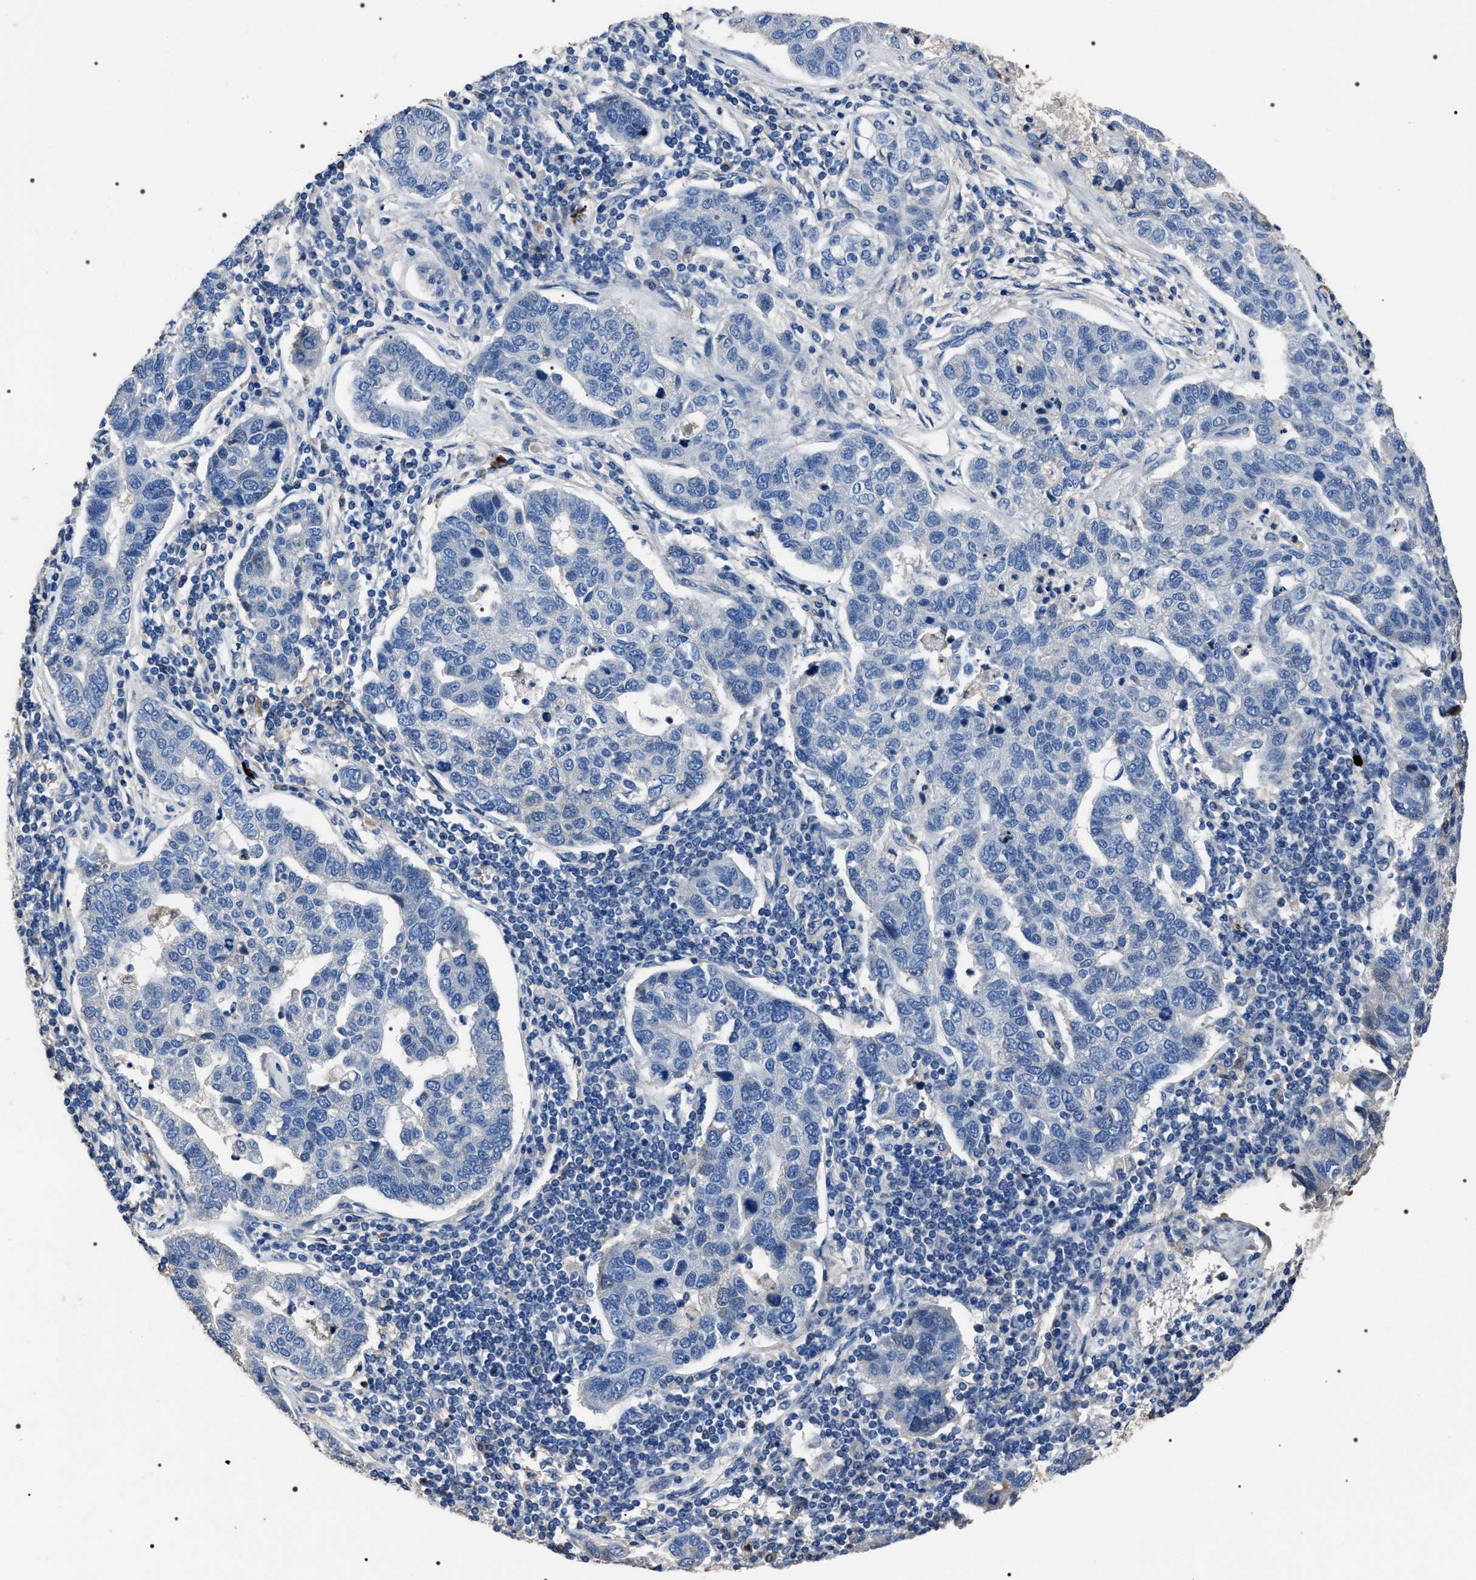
{"staining": {"intensity": "negative", "quantity": "none", "location": "none"}, "tissue": "pancreatic cancer", "cell_type": "Tumor cells", "image_type": "cancer", "snomed": [{"axis": "morphology", "description": "Adenocarcinoma, NOS"}, {"axis": "topography", "description": "Pancreas"}], "caption": "Immunohistochemistry (IHC) micrograph of pancreatic cancer (adenocarcinoma) stained for a protein (brown), which displays no staining in tumor cells.", "gene": "TRIM54", "patient": {"sex": "female", "age": 61}}